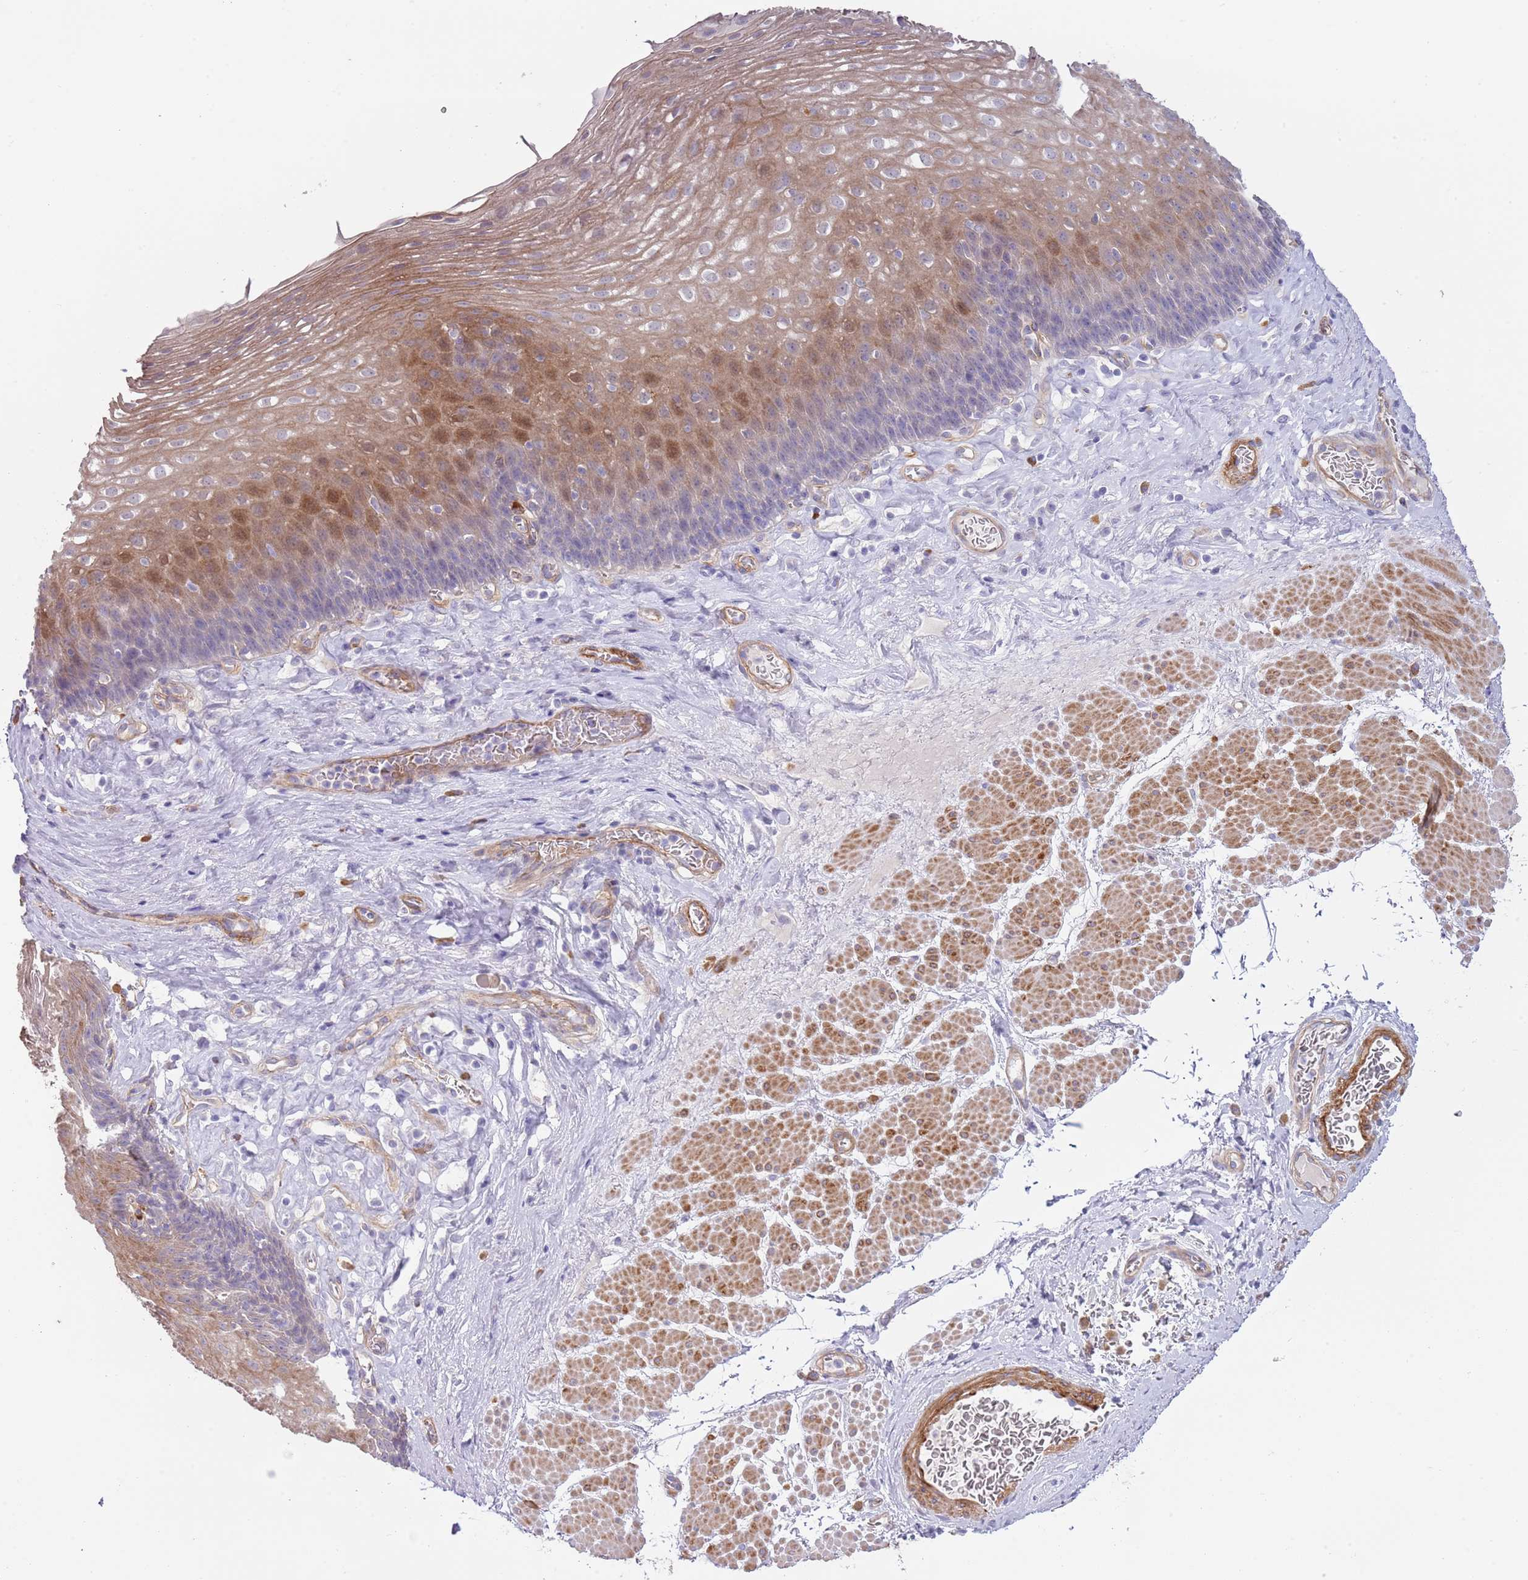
{"staining": {"intensity": "moderate", "quantity": "<25%", "location": "cytoplasmic/membranous,nuclear"}, "tissue": "esophagus", "cell_type": "Squamous epithelial cells", "image_type": "normal", "snomed": [{"axis": "morphology", "description": "Normal tissue, NOS"}, {"axis": "topography", "description": "Esophagus"}], "caption": "This histopathology image exhibits benign esophagus stained with immunohistochemistry (IHC) to label a protein in brown. The cytoplasmic/membranous,nuclear of squamous epithelial cells show moderate positivity for the protein. Nuclei are counter-stained blue.", "gene": "TINAGL1", "patient": {"sex": "female", "age": 66}}